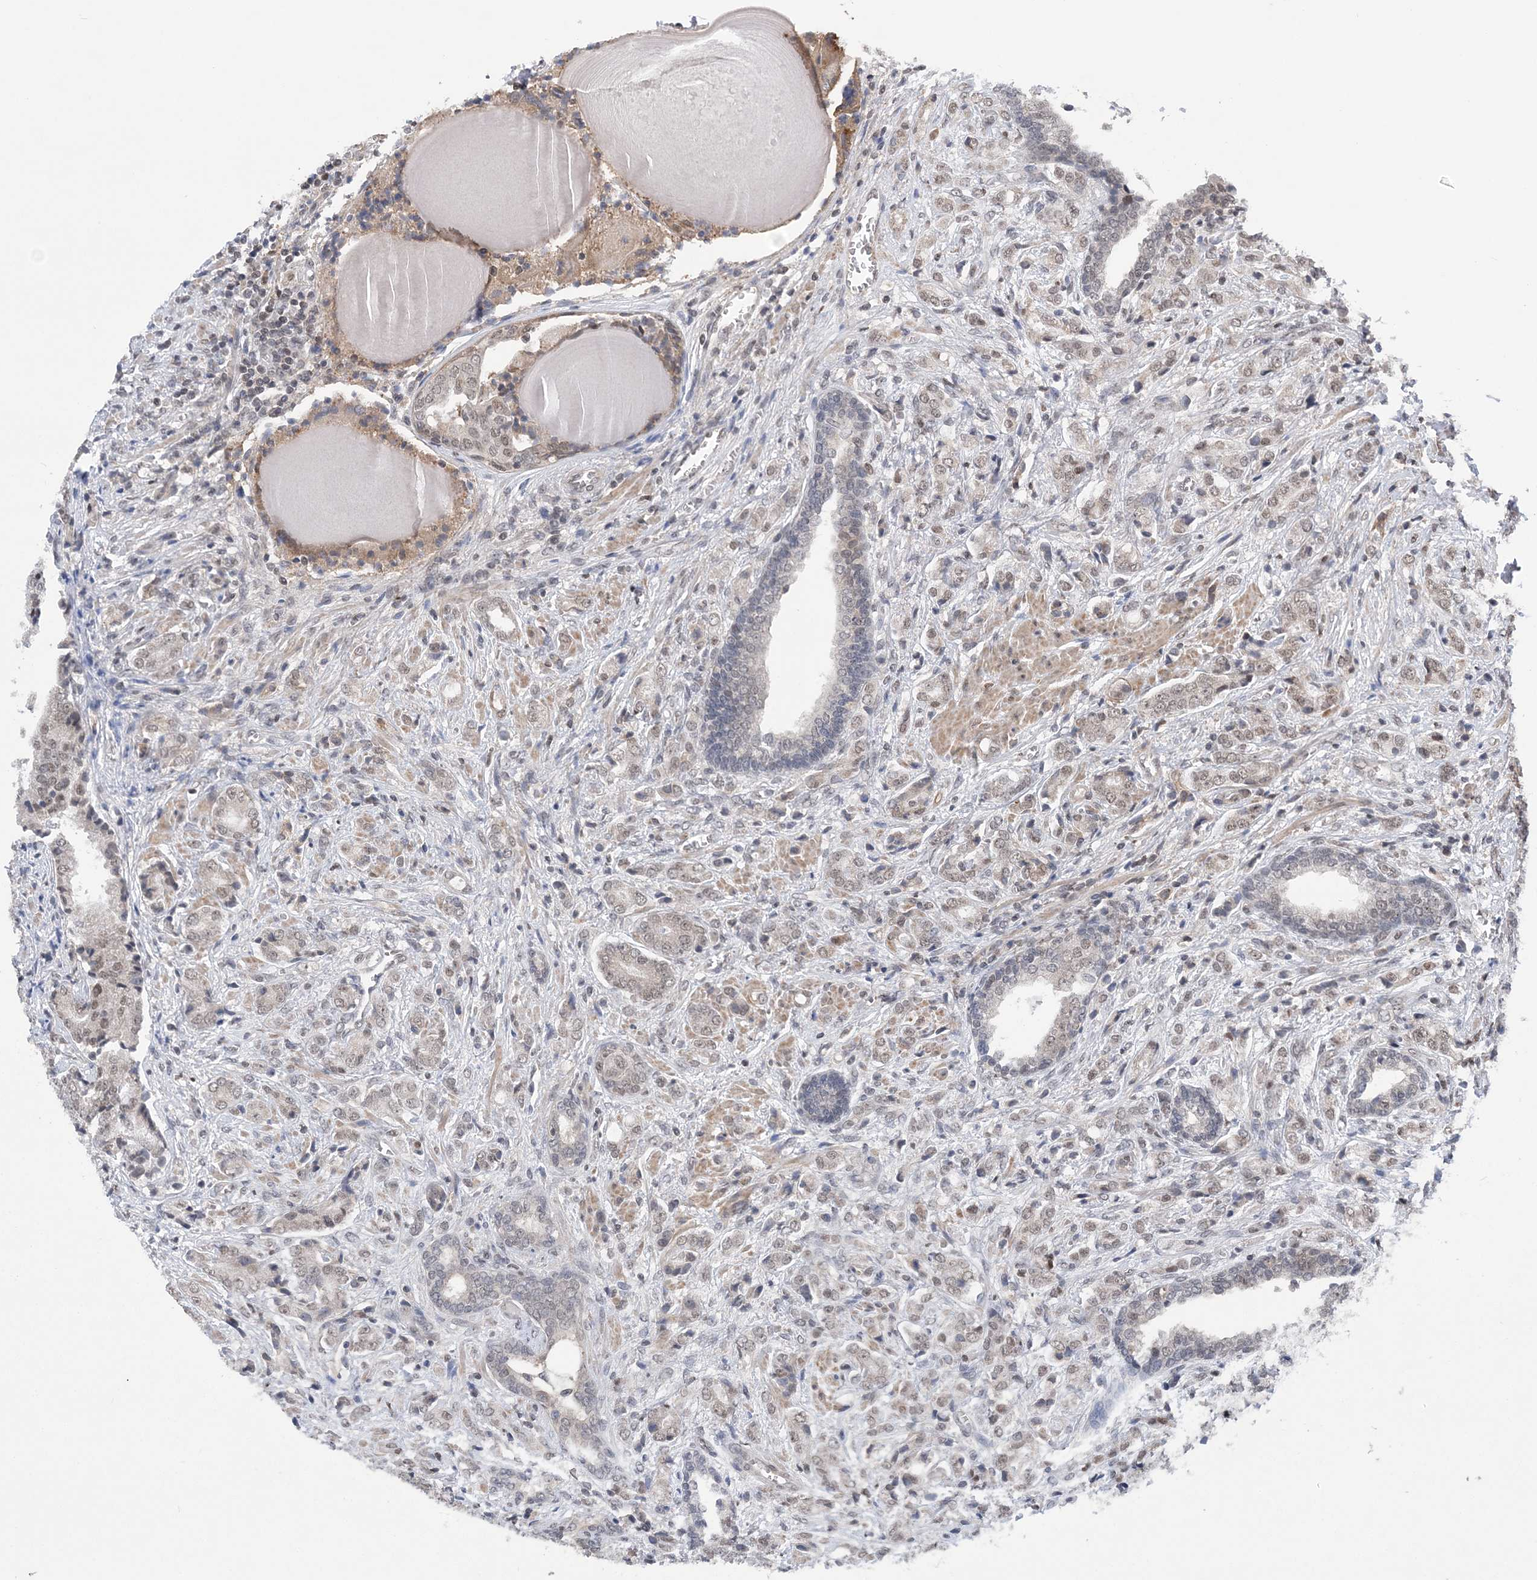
{"staining": {"intensity": "weak", "quantity": ">75%", "location": "nuclear"}, "tissue": "prostate cancer", "cell_type": "Tumor cells", "image_type": "cancer", "snomed": [{"axis": "morphology", "description": "Adenocarcinoma, High grade"}, {"axis": "topography", "description": "Prostate"}], "caption": "A micrograph showing weak nuclear staining in approximately >75% of tumor cells in prostate cancer, as visualized by brown immunohistochemical staining.", "gene": "CCDC152", "patient": {"sex": "male", "age": 57}}